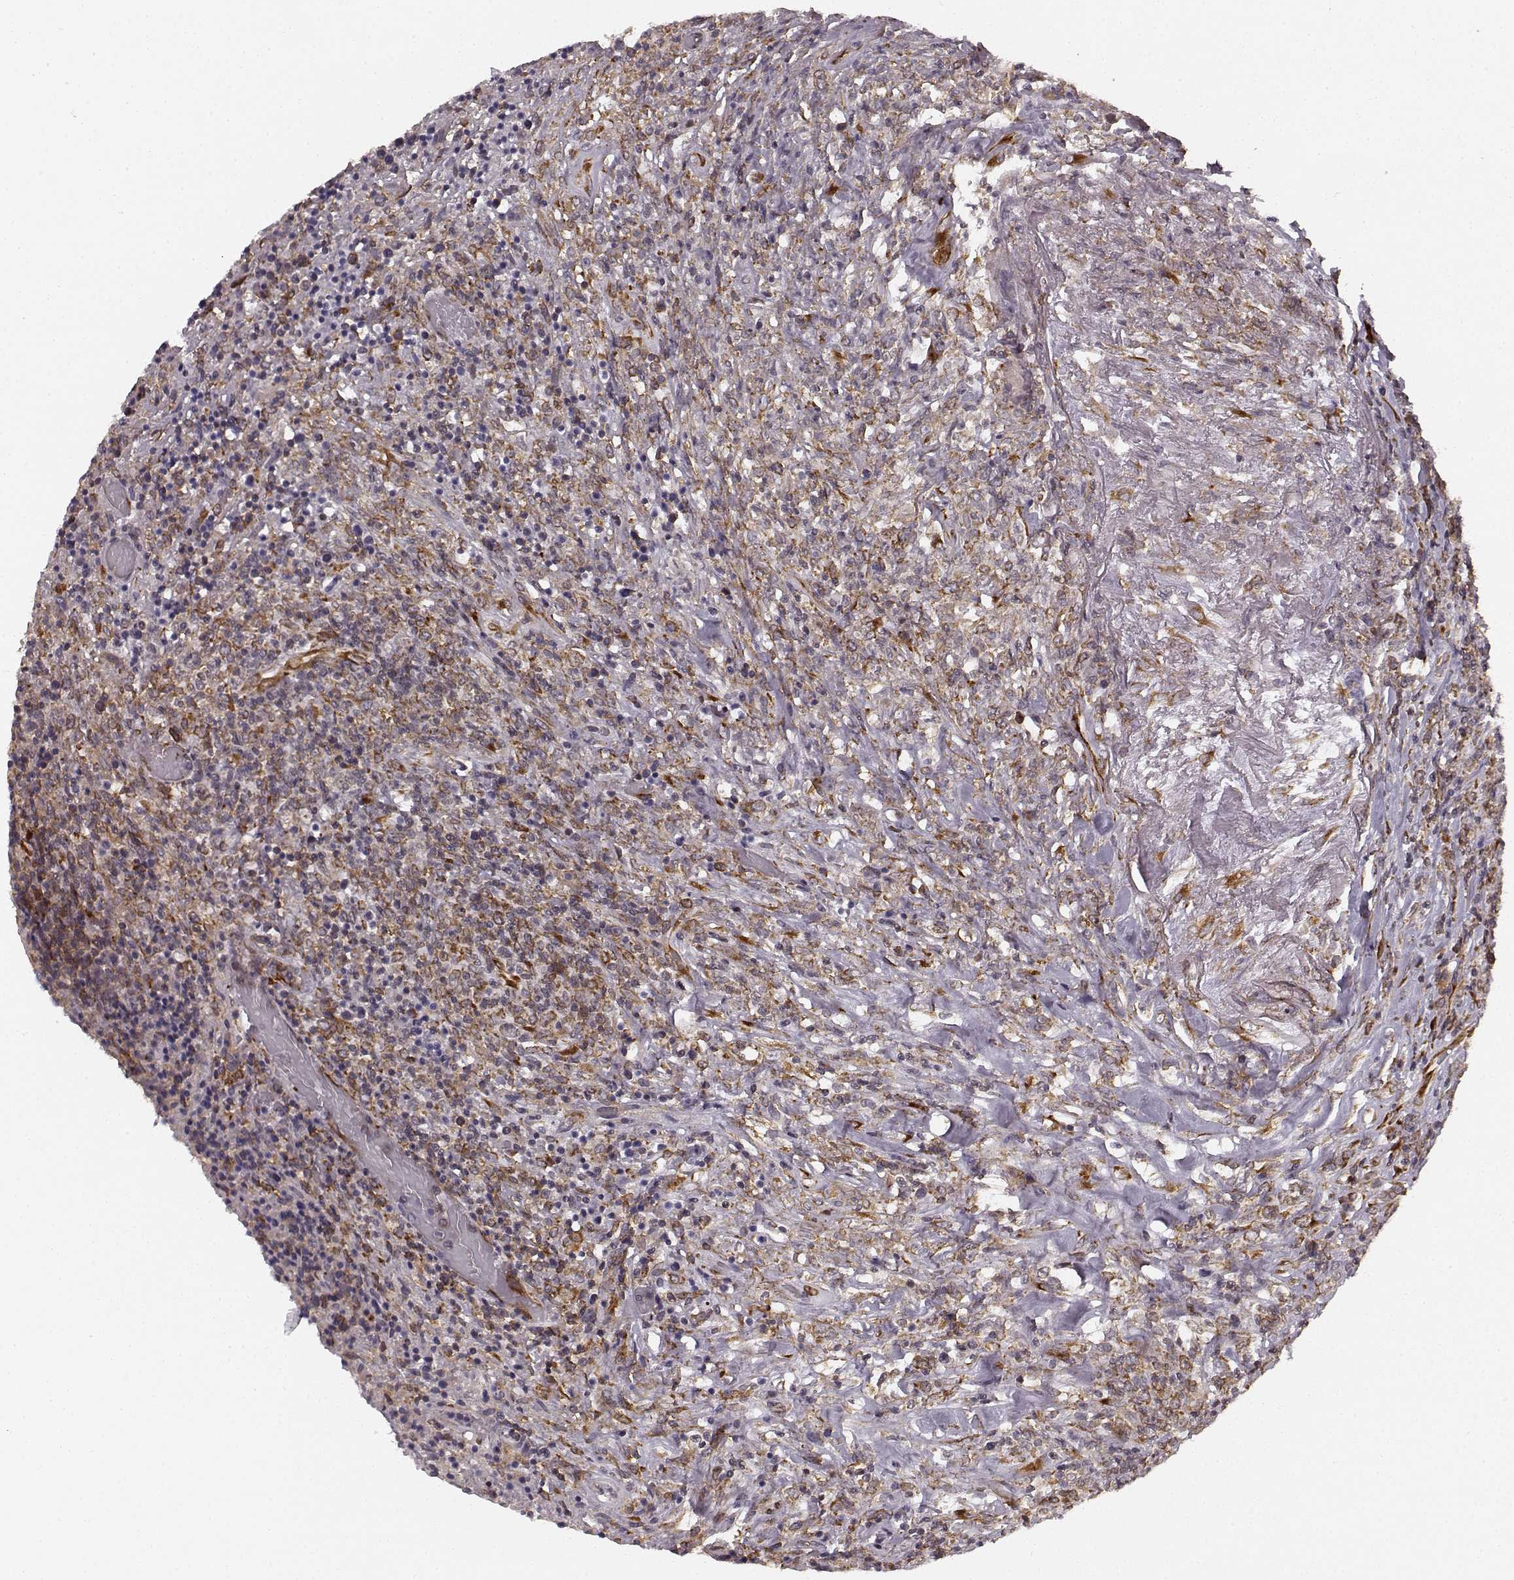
{"staining": {"intensity": "negative", "quantity": "none", "location": "none"}, "tissue": "lymphoma", "cell_type": "Tumor cells", "image_type": "cancer", "snomed": [{"axis": "morphology", "description": "Malignant lymphoma, non-Hodgkin's type, High grade"}, {"axis": "topography", "description": "Lung"}], "caption": "Protein analysis of high-grade malignant lymphoma, non-Hodgkin's type exhibits no significant staining in tumor cells. (DAB (3,3'-diaminobenzidine) immunohistochemistry visualized using brightfield microscopy, high magnification).", "gene": "TMEM14A", "patient": {"sex": "male", "age": 79}}